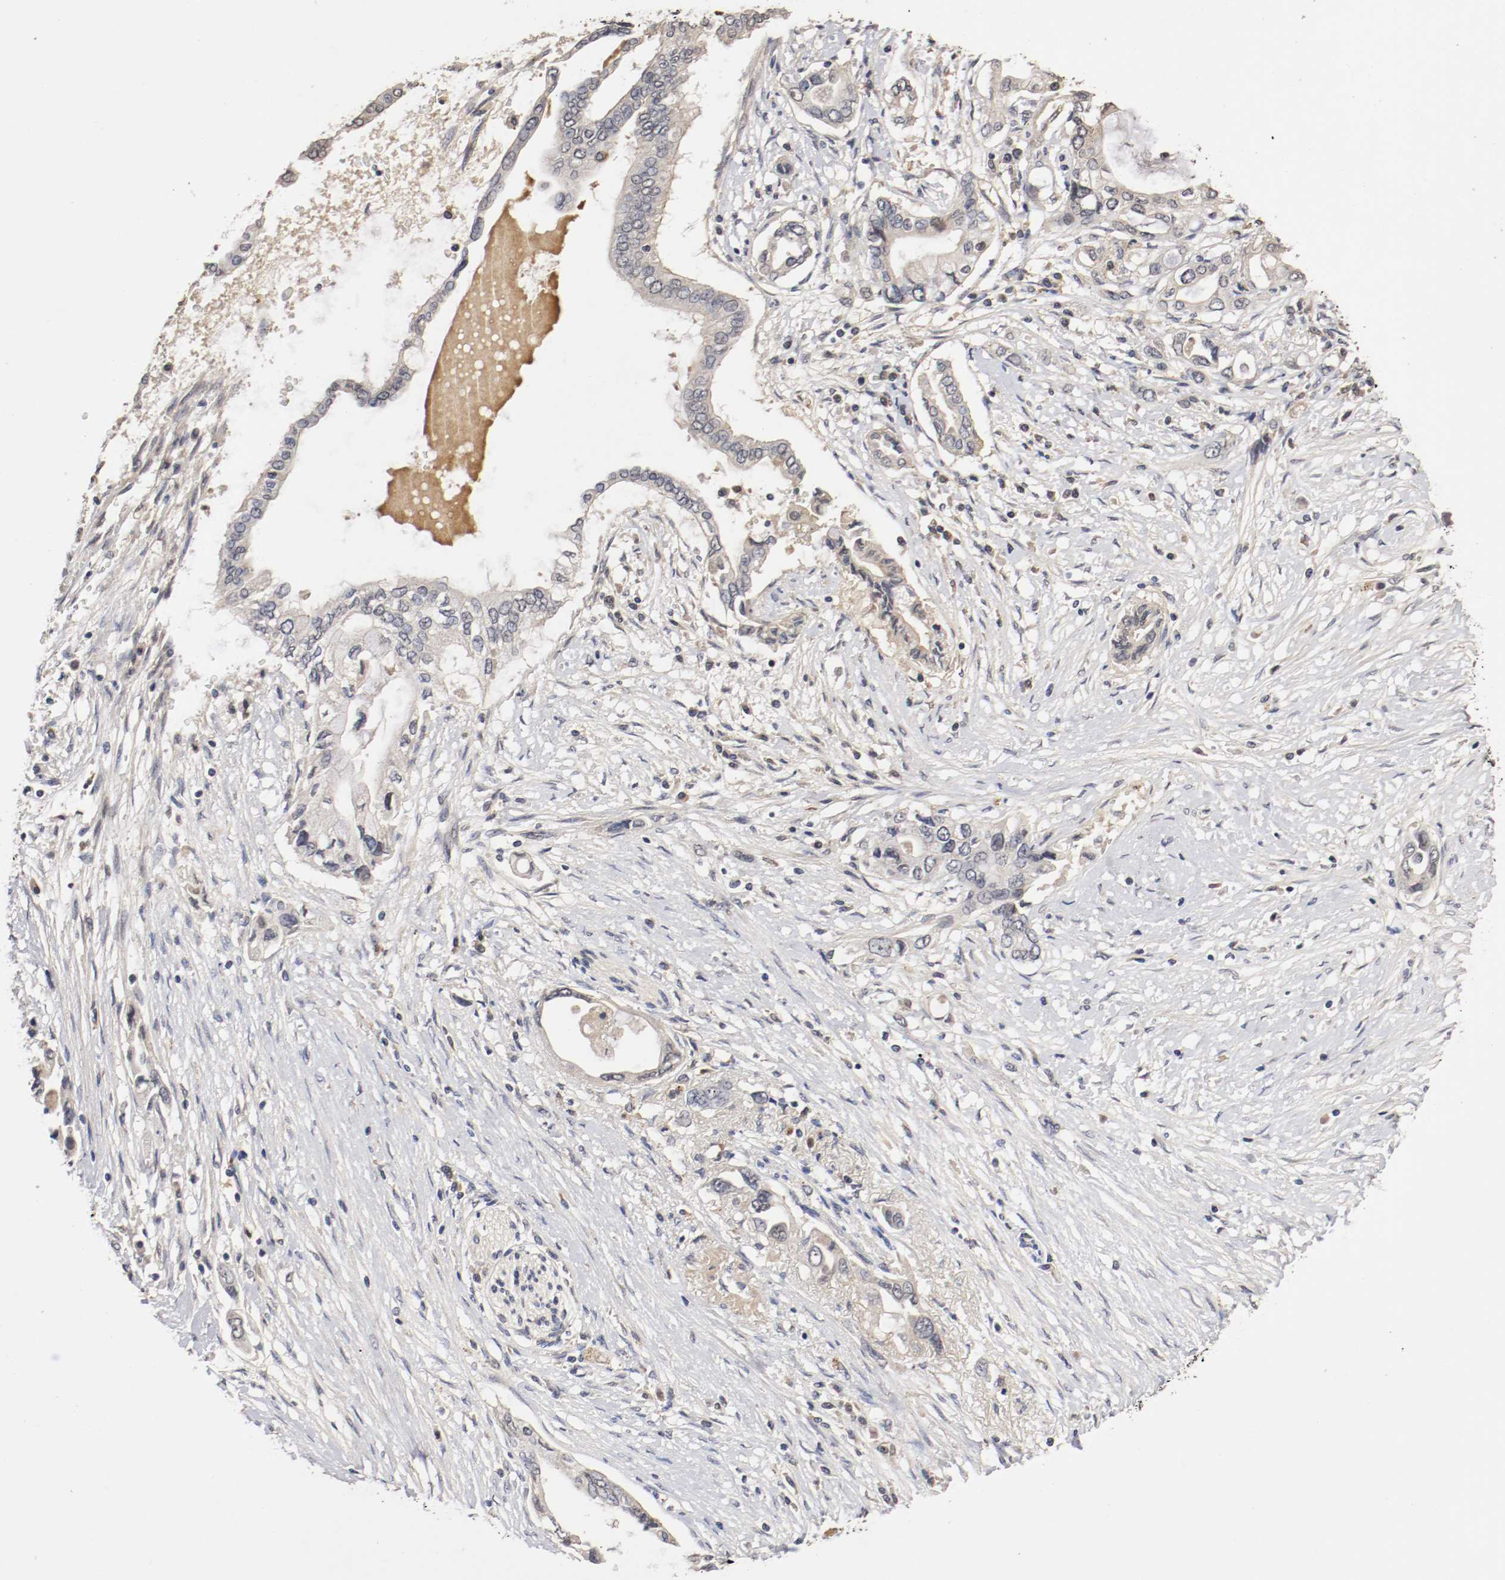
{"staining": {"intensity": "weak", "quantity": "25%-75%", "location": "cytoplasmic/membranous,nuclear"}, "tissue": "pancreatic cancer", "cell_type": "Tumor cells", "image_type": "cancer", "snomed": [{"axis": "morphology", "description": "Adenocarcinoma, NOS"}, {"axis": "topography", "description": "Pancreas"}], "caption": "Weak cytoplasmic/membranous and nuclear positivity for a protein is present in about 25%-75% of tumor cells of pancreatic adenocarcinoma using immunohistochemistry.", "gene": "TNFRSF1B", "patient": {"sex": "female", "age": 57}}